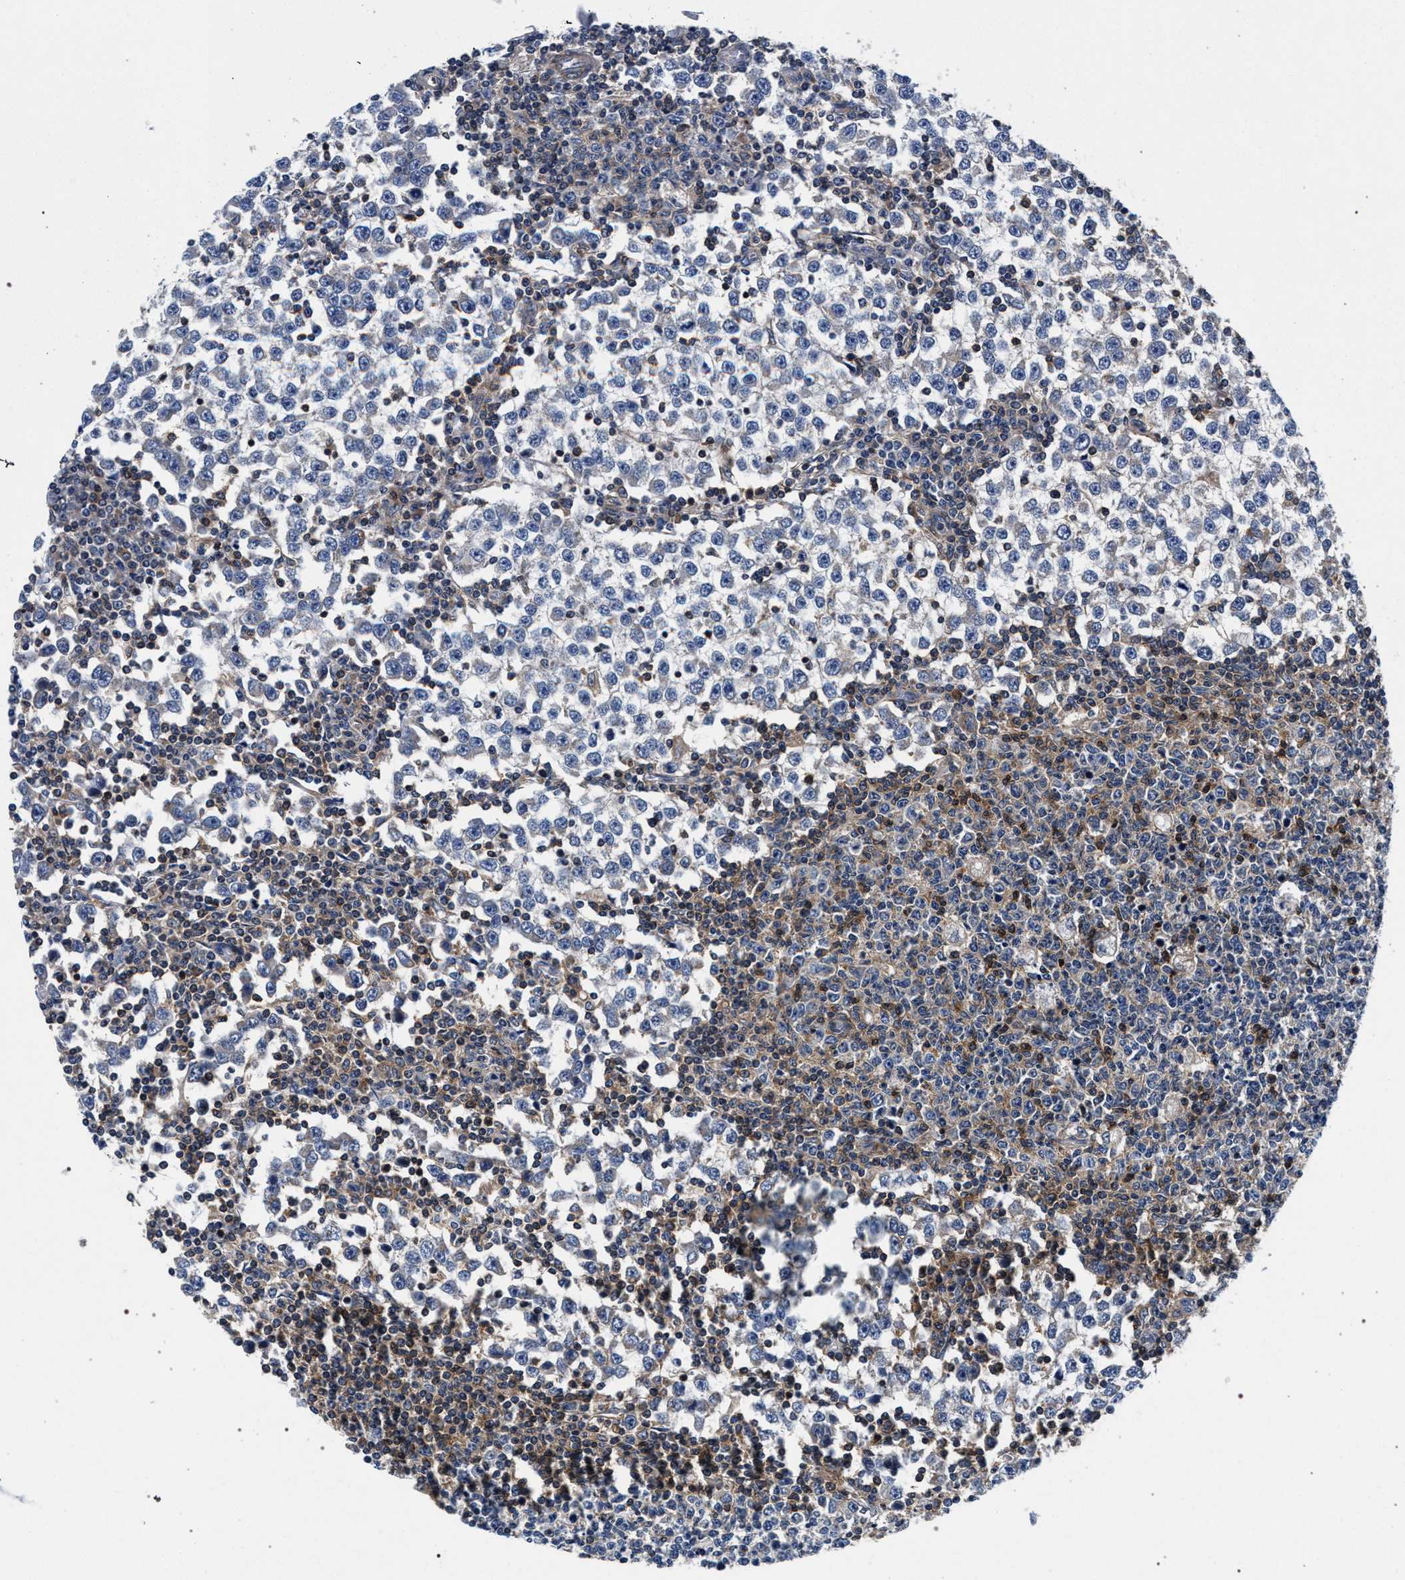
{"staining": {"intensity": "negative", "quantity": "none", "location": "none"}, "tissue": "testis cancer", "cell_type": "Tumor cells", "image_type": "cancer", "snomed": [{"axis": "morphology", "description": "Seminoma, NOS"}, {"axis": "topography", "description": "Testis"}], "caption": "Image shows no significant protein expression in tumor cells of testis cancer (seminoma). (DAB immunohistochemistry, high magnification).", "gene": "LASP1", "patient": {"sex": "male", "age": 65}}